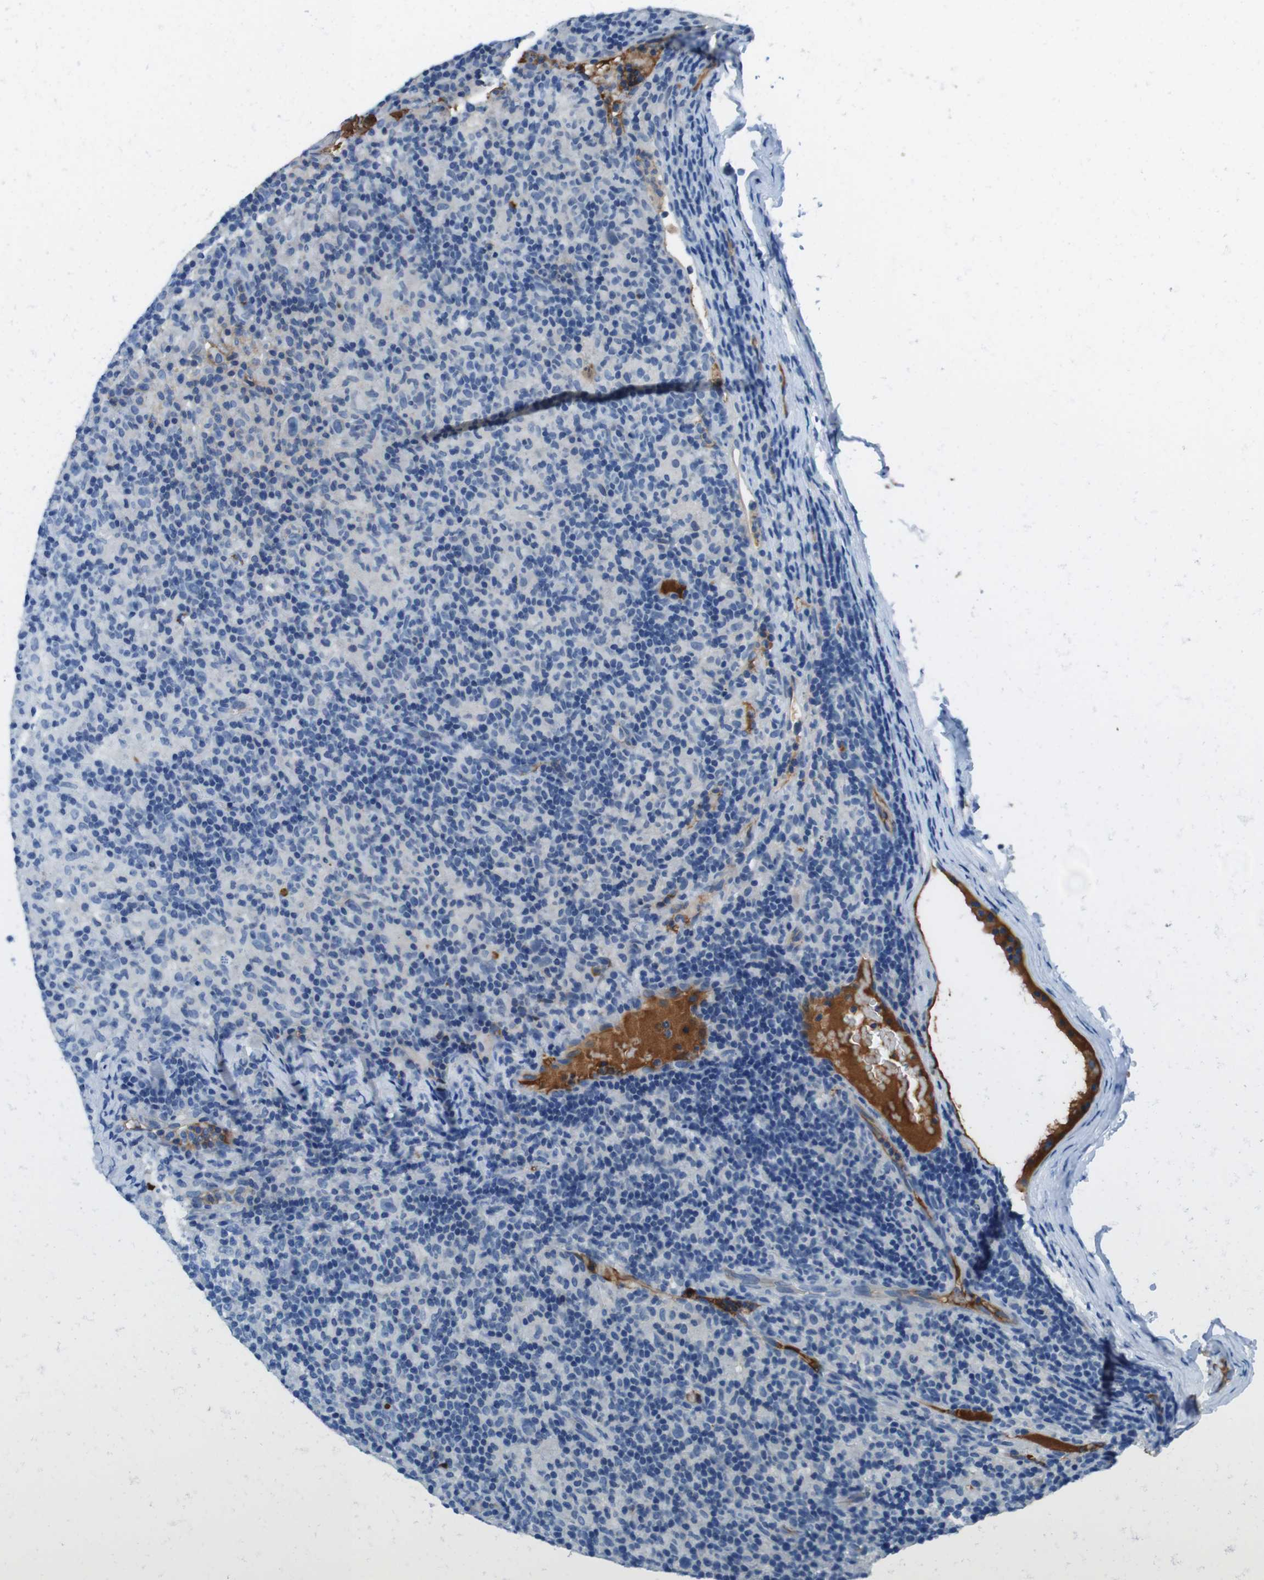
{"staining": {"intensity": "negative", "quantity": "none", "location": "none"}, "tissue": "lymphoma", "cell_type": "Tumor cells", "image_type": "cancer", "snomed": [{"axis": "morphology", "description": "Hodgkin's disease, NOS"}, {"axis": "topography", "description": "Lymph node"}], "caption": "Human Hodgkin's disease stained for a protein using immunohistochemistry shows no positivity in tumor cells.", "gene": "TMPRSS15", "patient": {"sex": "male", "age": 70}}